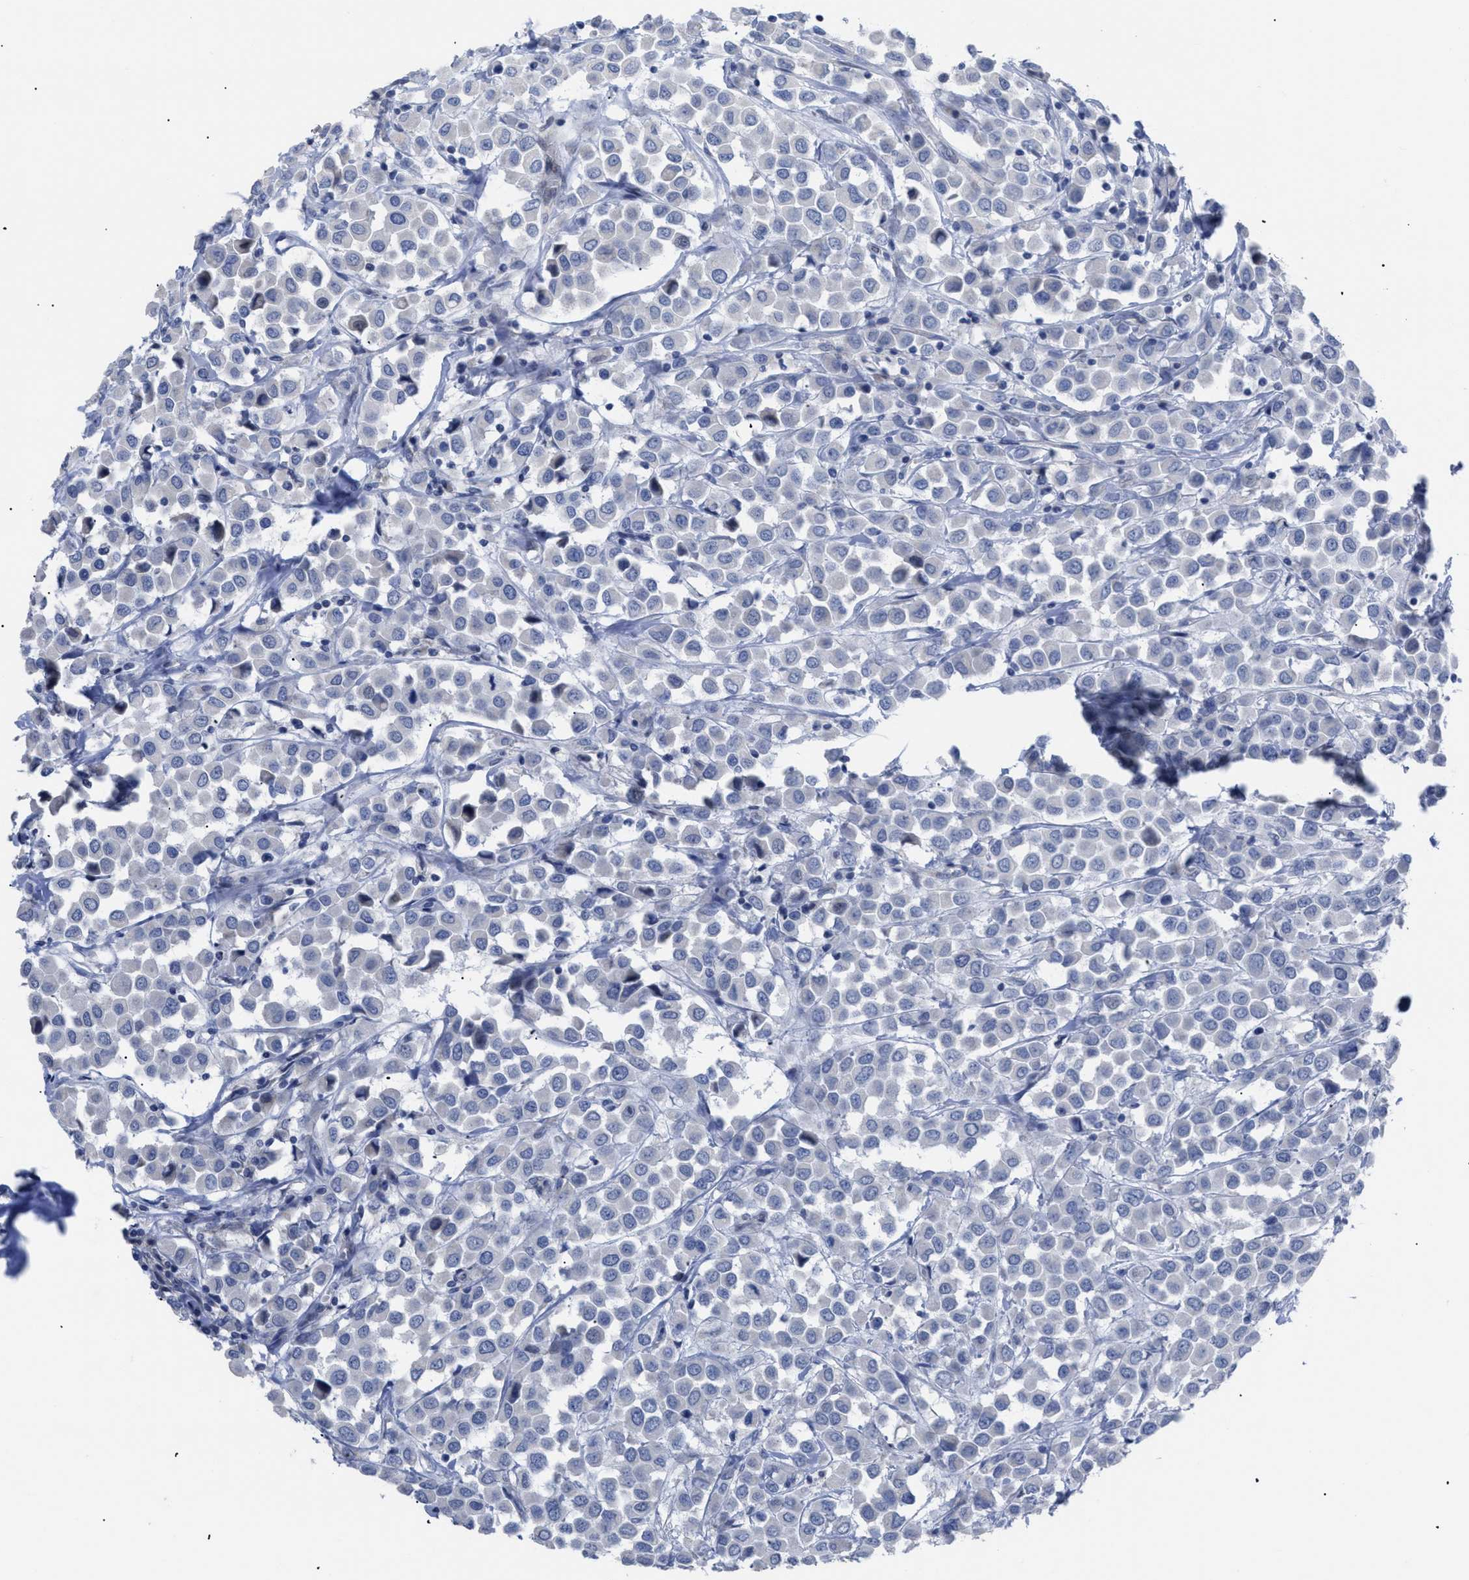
{"staining": {"intensity": "negative", "quantity": "none", "location": "none"}, "tissue": "breast cancer", "cell_type": "Tumor cells", "image_type": "cancer", "snomed": [{"axis": "morphology", "description": "Duct carcinoma"}, {"axis": "topography", "description": "Breast"}], "caption": "IHC micrograph of intraductal carcinoma (breast) stained for a protein (brown), which exhibits no expression in tumor cells.", "gene": "CAV3", "patient": {"sex": "female", "age": 61}}